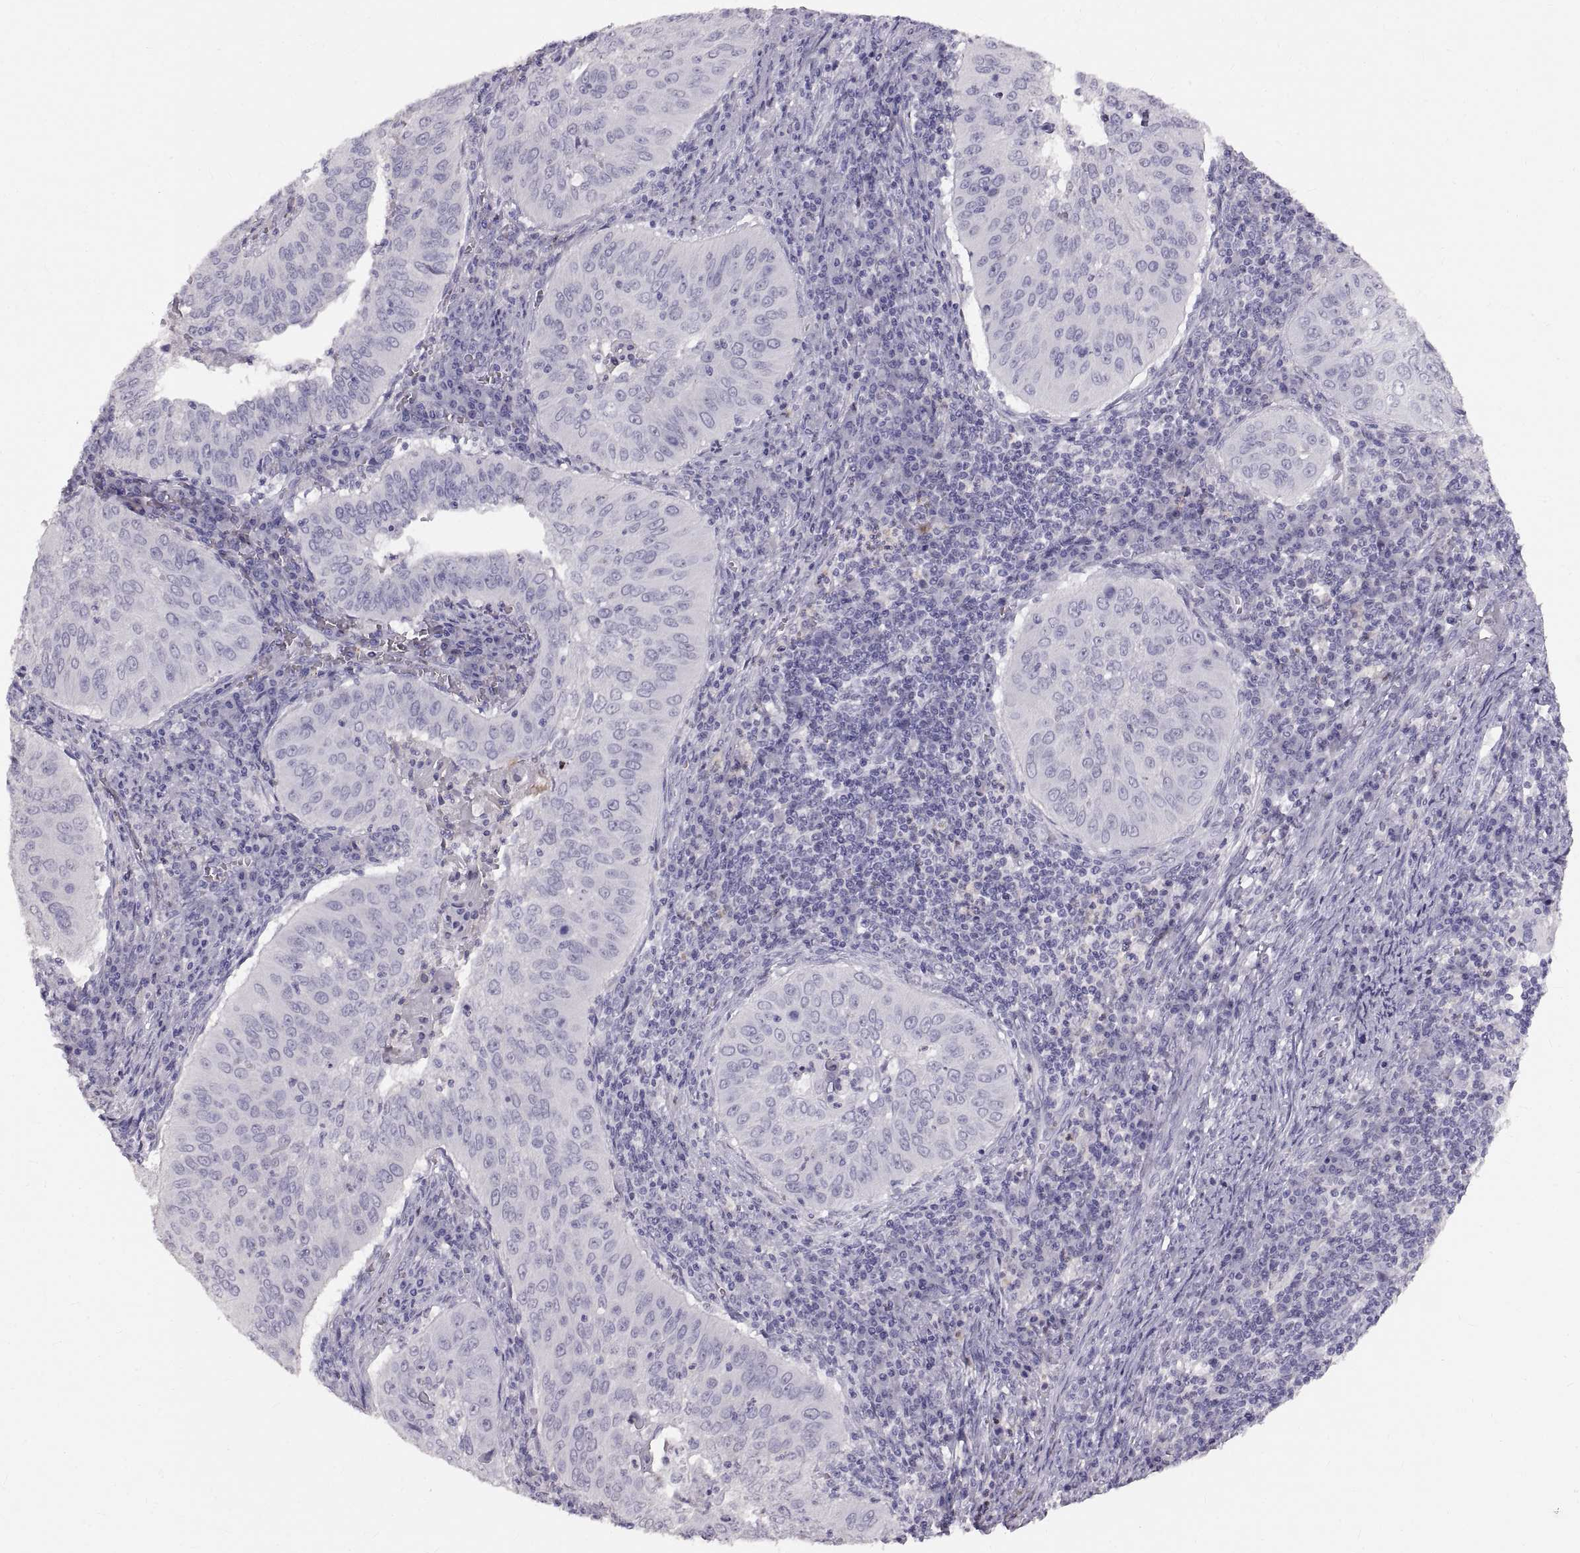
{"staining": {"intensity": "negative", "quantity": "none", "location": "none"}, "tissue": "cervical cancer", "cell_type": "Tumor cells", "image_type": "cancer", "snomed": [{"axis": "morphology", "description": "Squamous cell carcinoma, NOS"}, {"axis": "topography", "description": "Cervix"}], "caption": "The IHC image has no significant expression in tumor cells of cervical cancer tissue.", "gene": "SPACDR", "patient": {"sex": "female", "age": 39}}